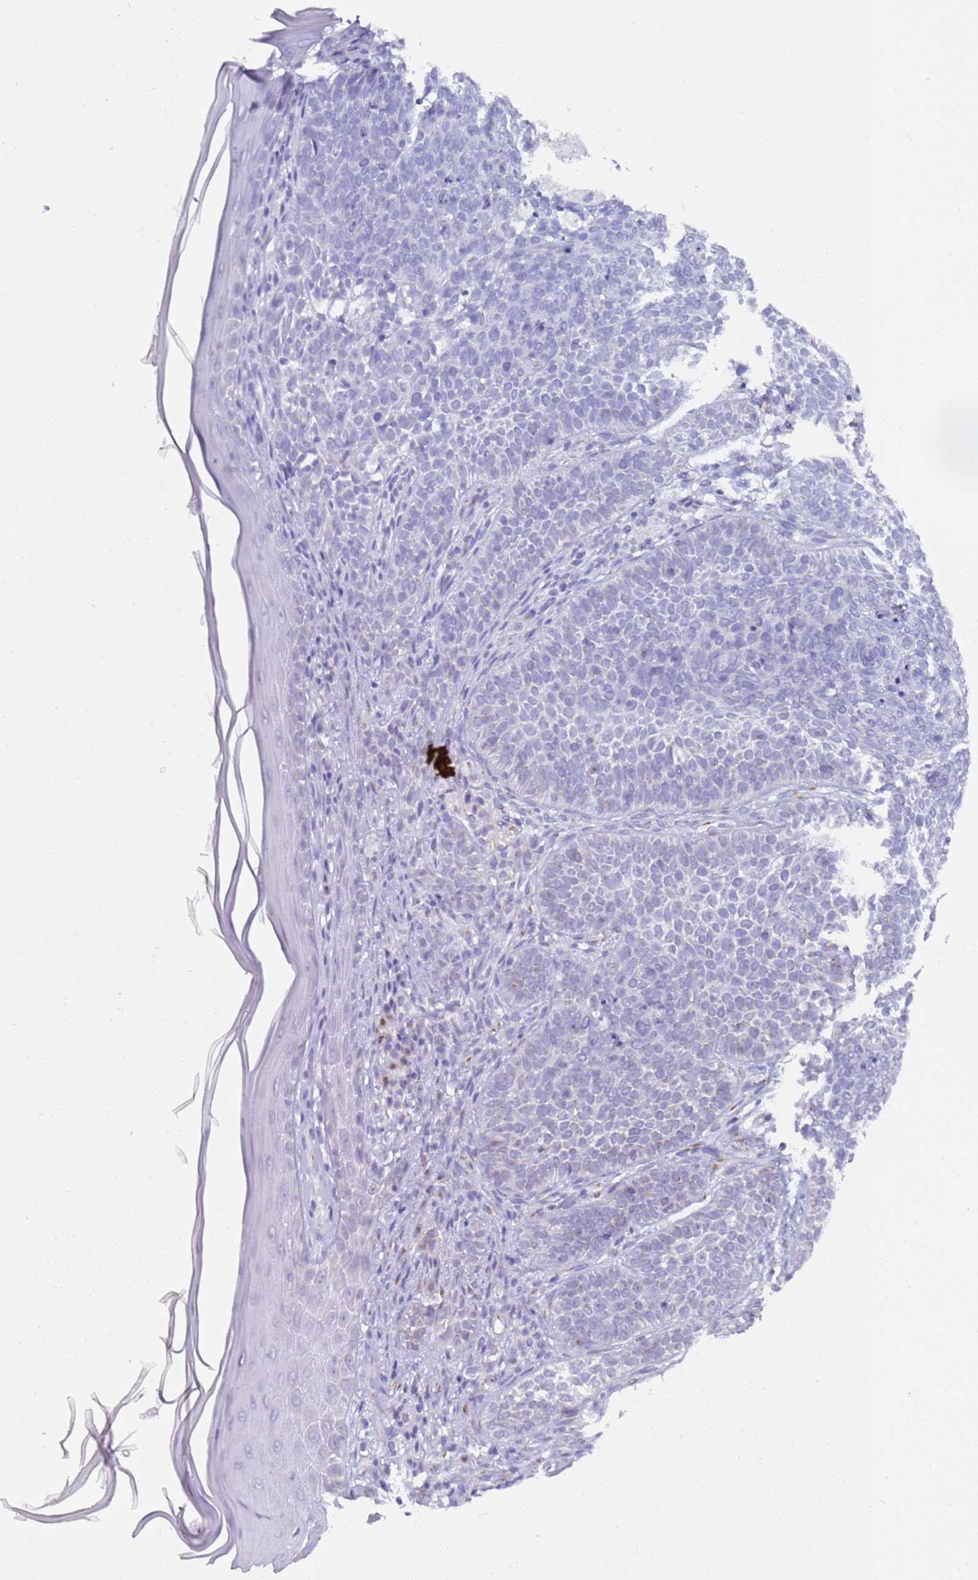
{"staining": {"intensity": "negative", "quantity": "none", "location": "none"}, "tissue": "skin cancer", "cell_type": "Tumor cells", "image_type": "cancer", "snomed": [{"axis": "morphology", "description": "Basal cell carcinoma"}, {"axis": "topography", "description": "Skin"}], "caption": "Tumor cells show no significant positivity in skin cancer (basal cell carcinoma). (DAB (3,3'-diaminobenzidine) immunohistochemistry (IHC) with hematoxylin counter stain).", "gene": "MRPL49", "patient": {"sex": "male", "age": 85}}